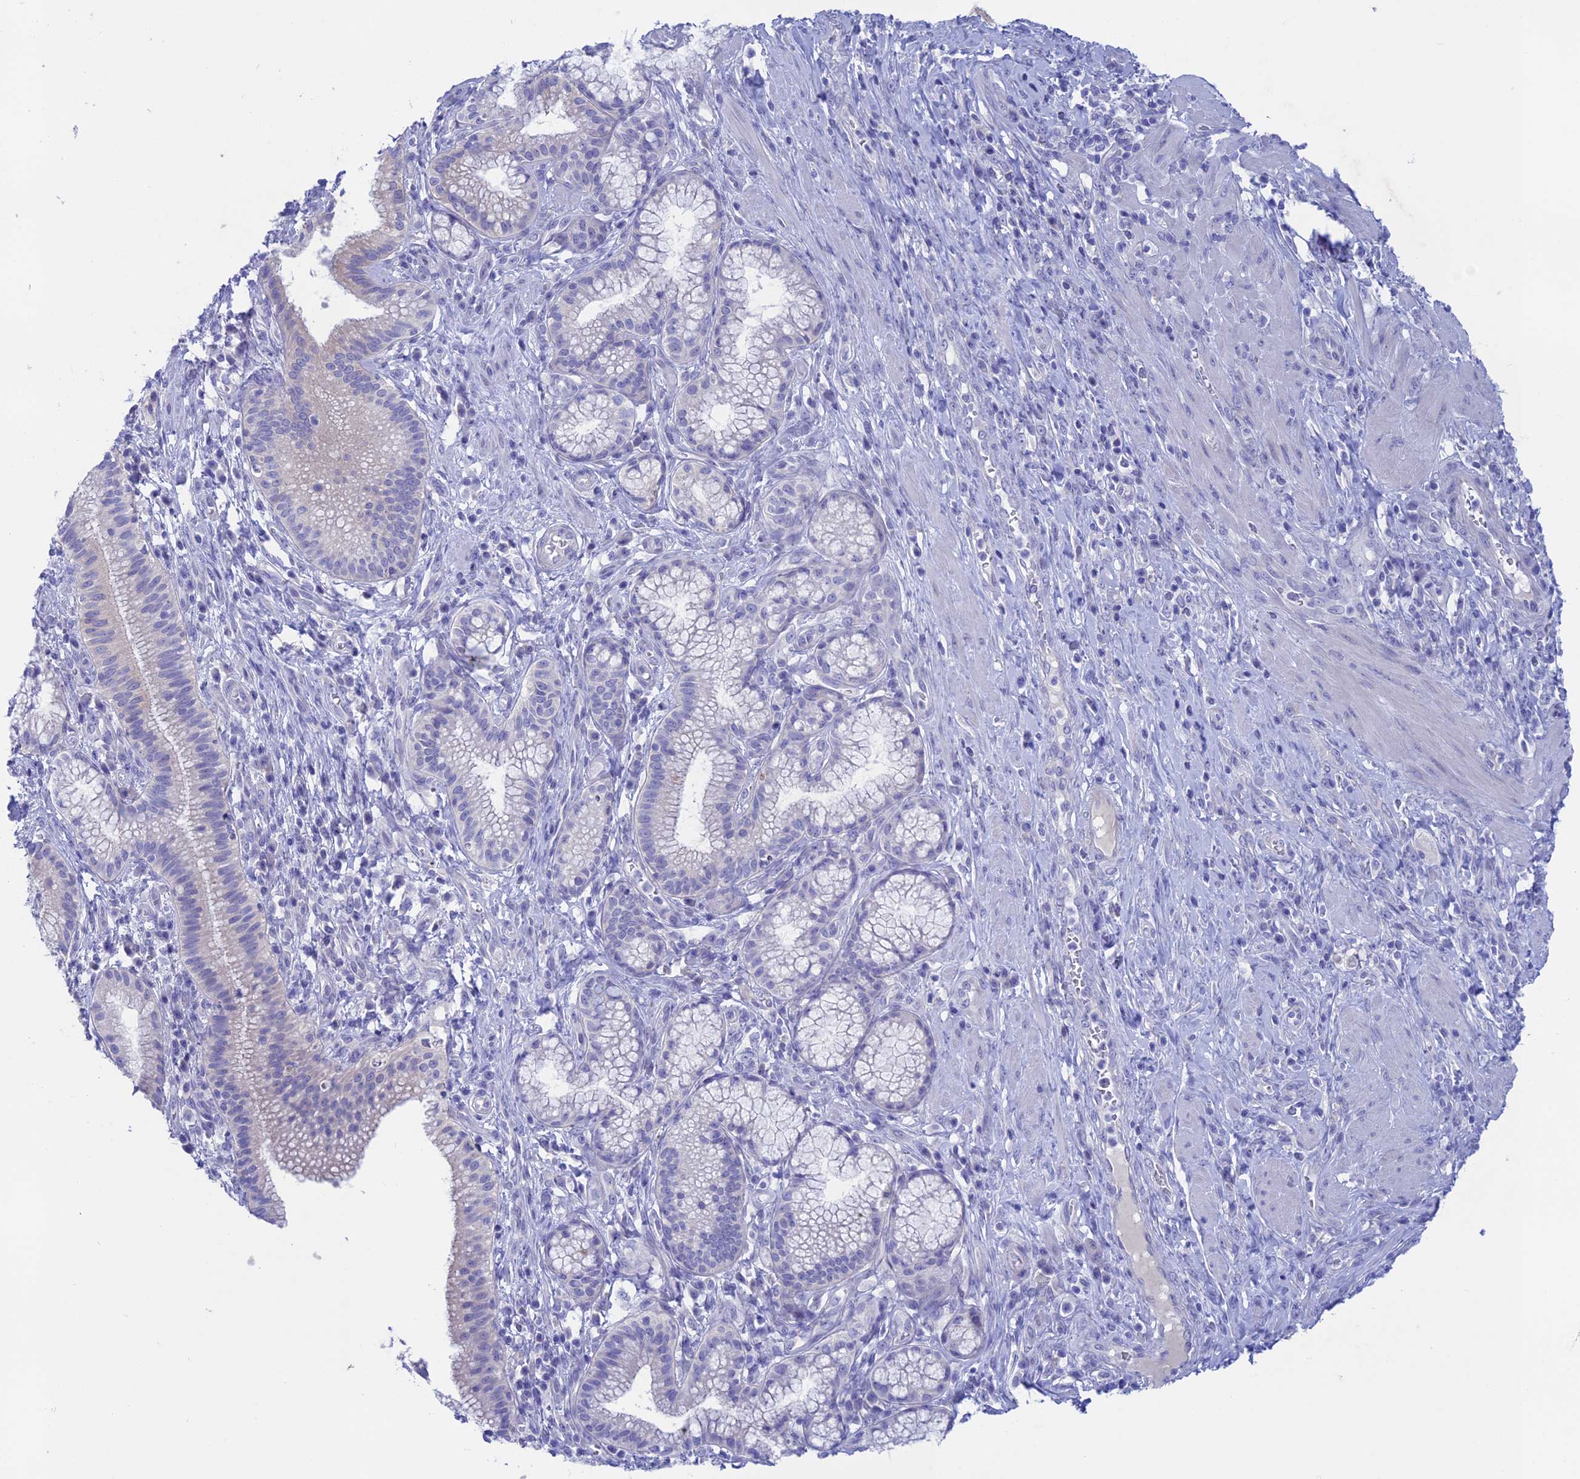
{"staining": {"intensity": "negative", "quantity": "none", "location": "none"}, "tissue": "pancreatic cancer", "cell_type": "Tumor cells", "image_type": "cancer", "snomed": [{"axis": "morphology", "description": "Adenocarcinoma, NOS"}, {"axis": "topography", "description": "Pancreas"}], "caption": "IHC photomicrograph of human pancreatic cancer (adenocarcinoma) stained for a protein (brown), which demonstrates no positivity in tumor cells.", "gene": "BTBD19", "patient": {"sex": "male", "age": 72}}